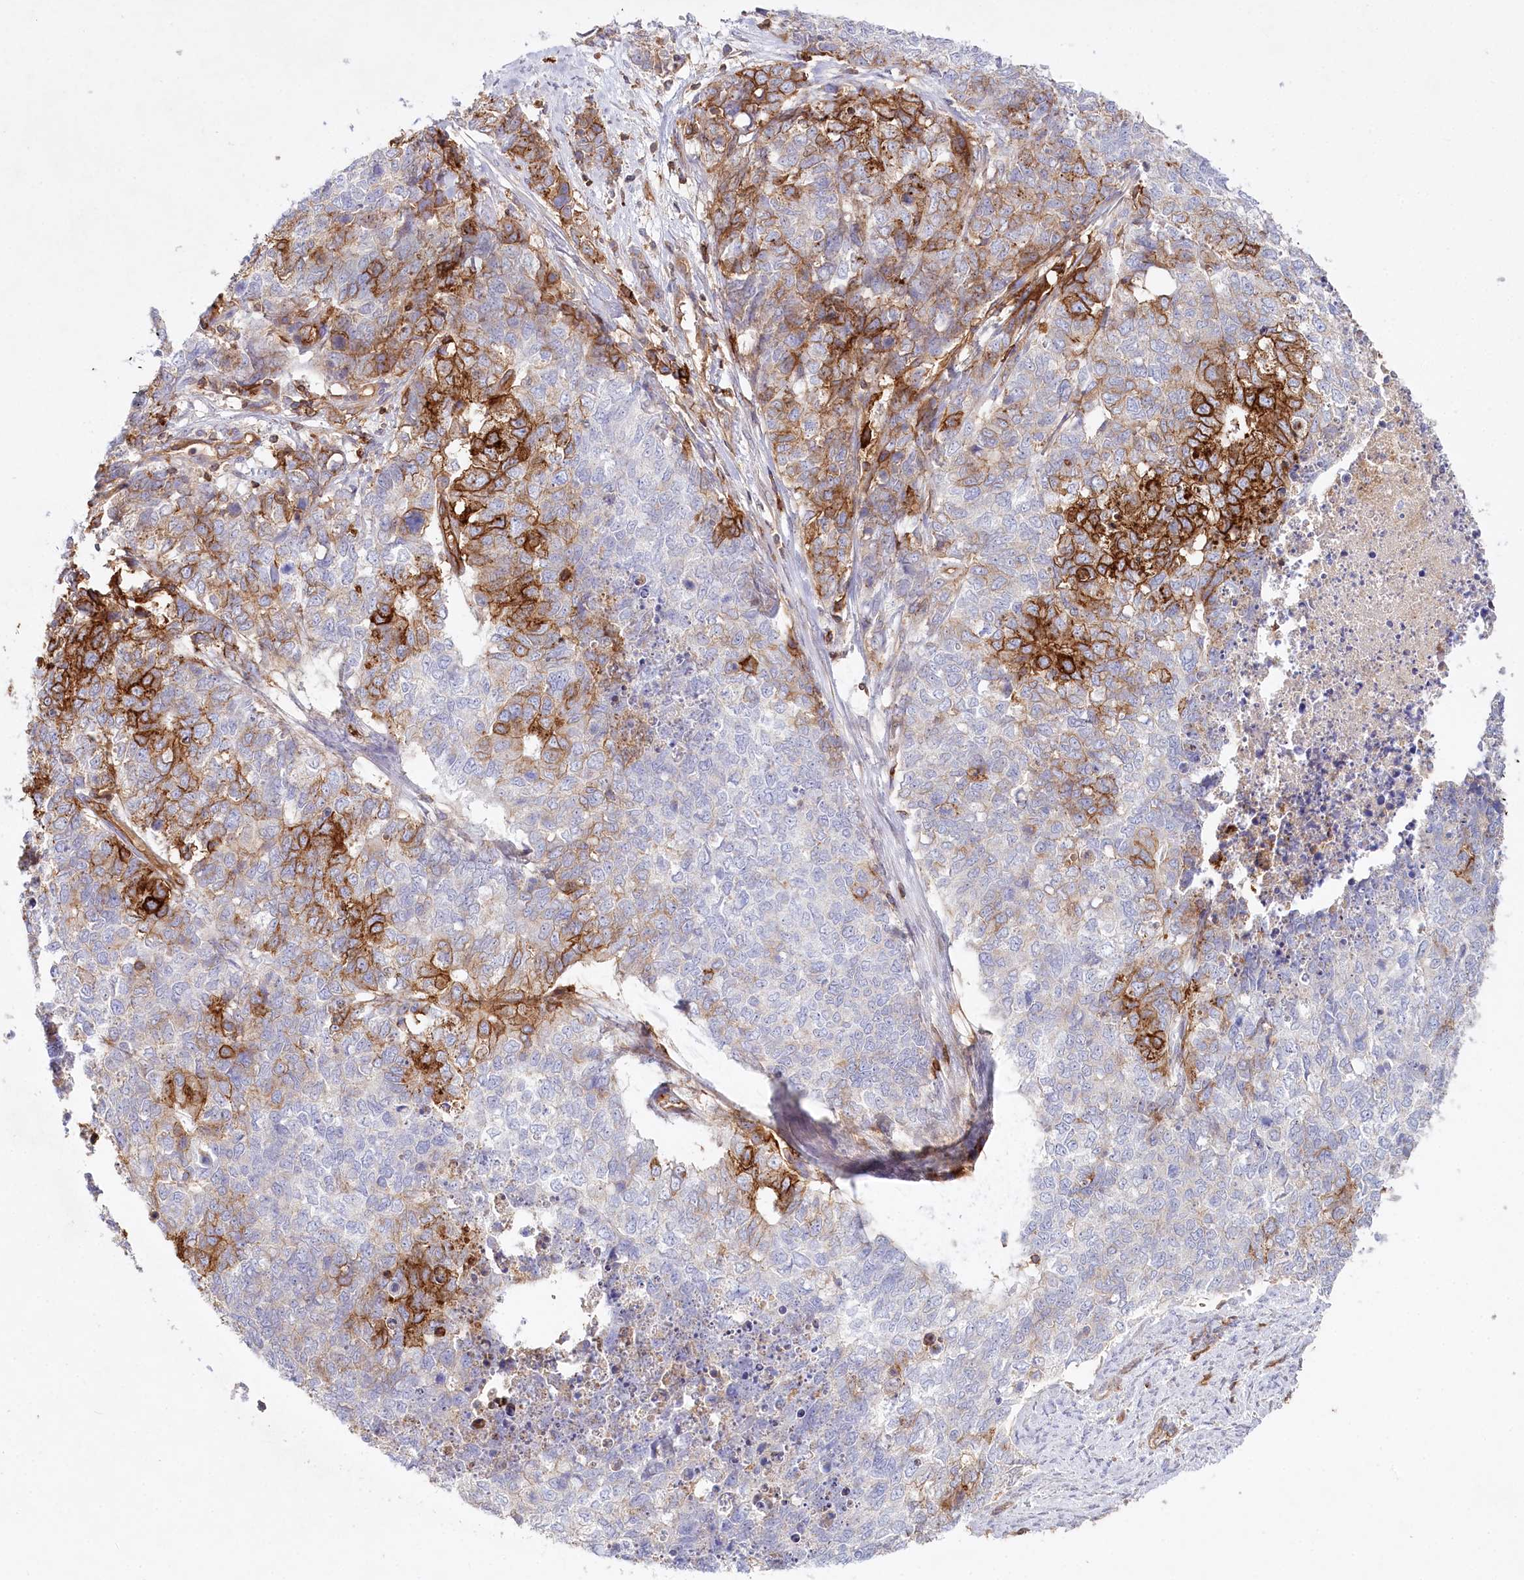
{"staining": {"intensity": "strong", "quantity": "<25%", "location": "cytoplasmic/membranous"}, "tissue": "cervical cancer", "cell_type": "Tumor cells", "image_type": "cancer", "snomed": [{"axis": "morphology", "description": "Squamous cell carcinoma, NOS"}, {"axis": "topography", "description": "Cervix"}], "caption": "Strong cytoplasmic/membranous staining is identified in about <25% of tumor cells in cervical cancer.", "gene": "RBP5", "patient": {"sex": "female", "age": 63}}